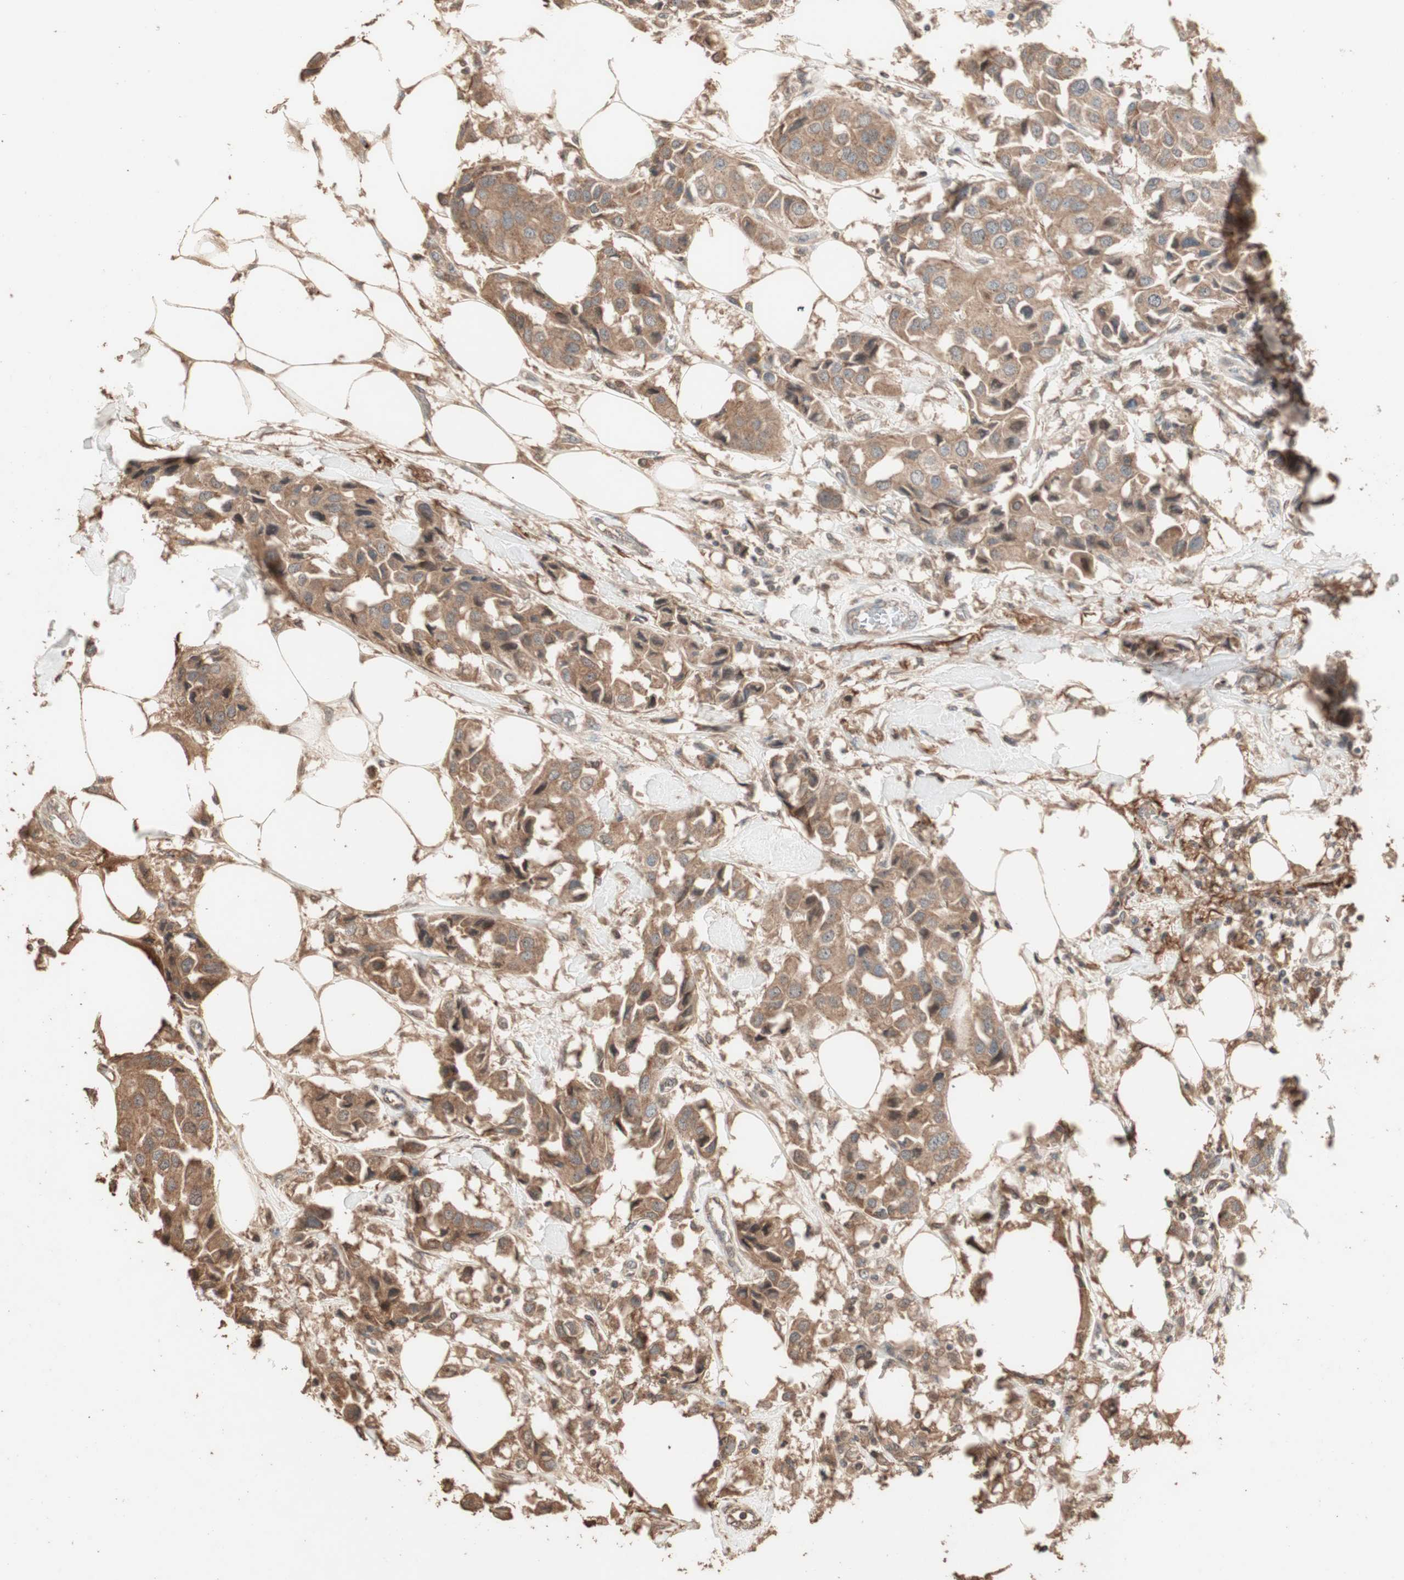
{"staining": {"intensity": "moderate", "quantity": ">75%", "location": "cytoplasmic/membranous"}, "tissue": "breast cancer", "cell_type": "Tumor cells", "image_type": "cancer", "snomed": [{"axis": "morphology", "description": "Duct carcinoma"}, {"axis": "topography", "description": "Breast"}], "caption": "A brown stain labels moderate cytoplasmic/membranous expression of a protein in human breast cancer tumor cells.", "gene": "USP20", "patient": {"sex": "female", "age": 80}}